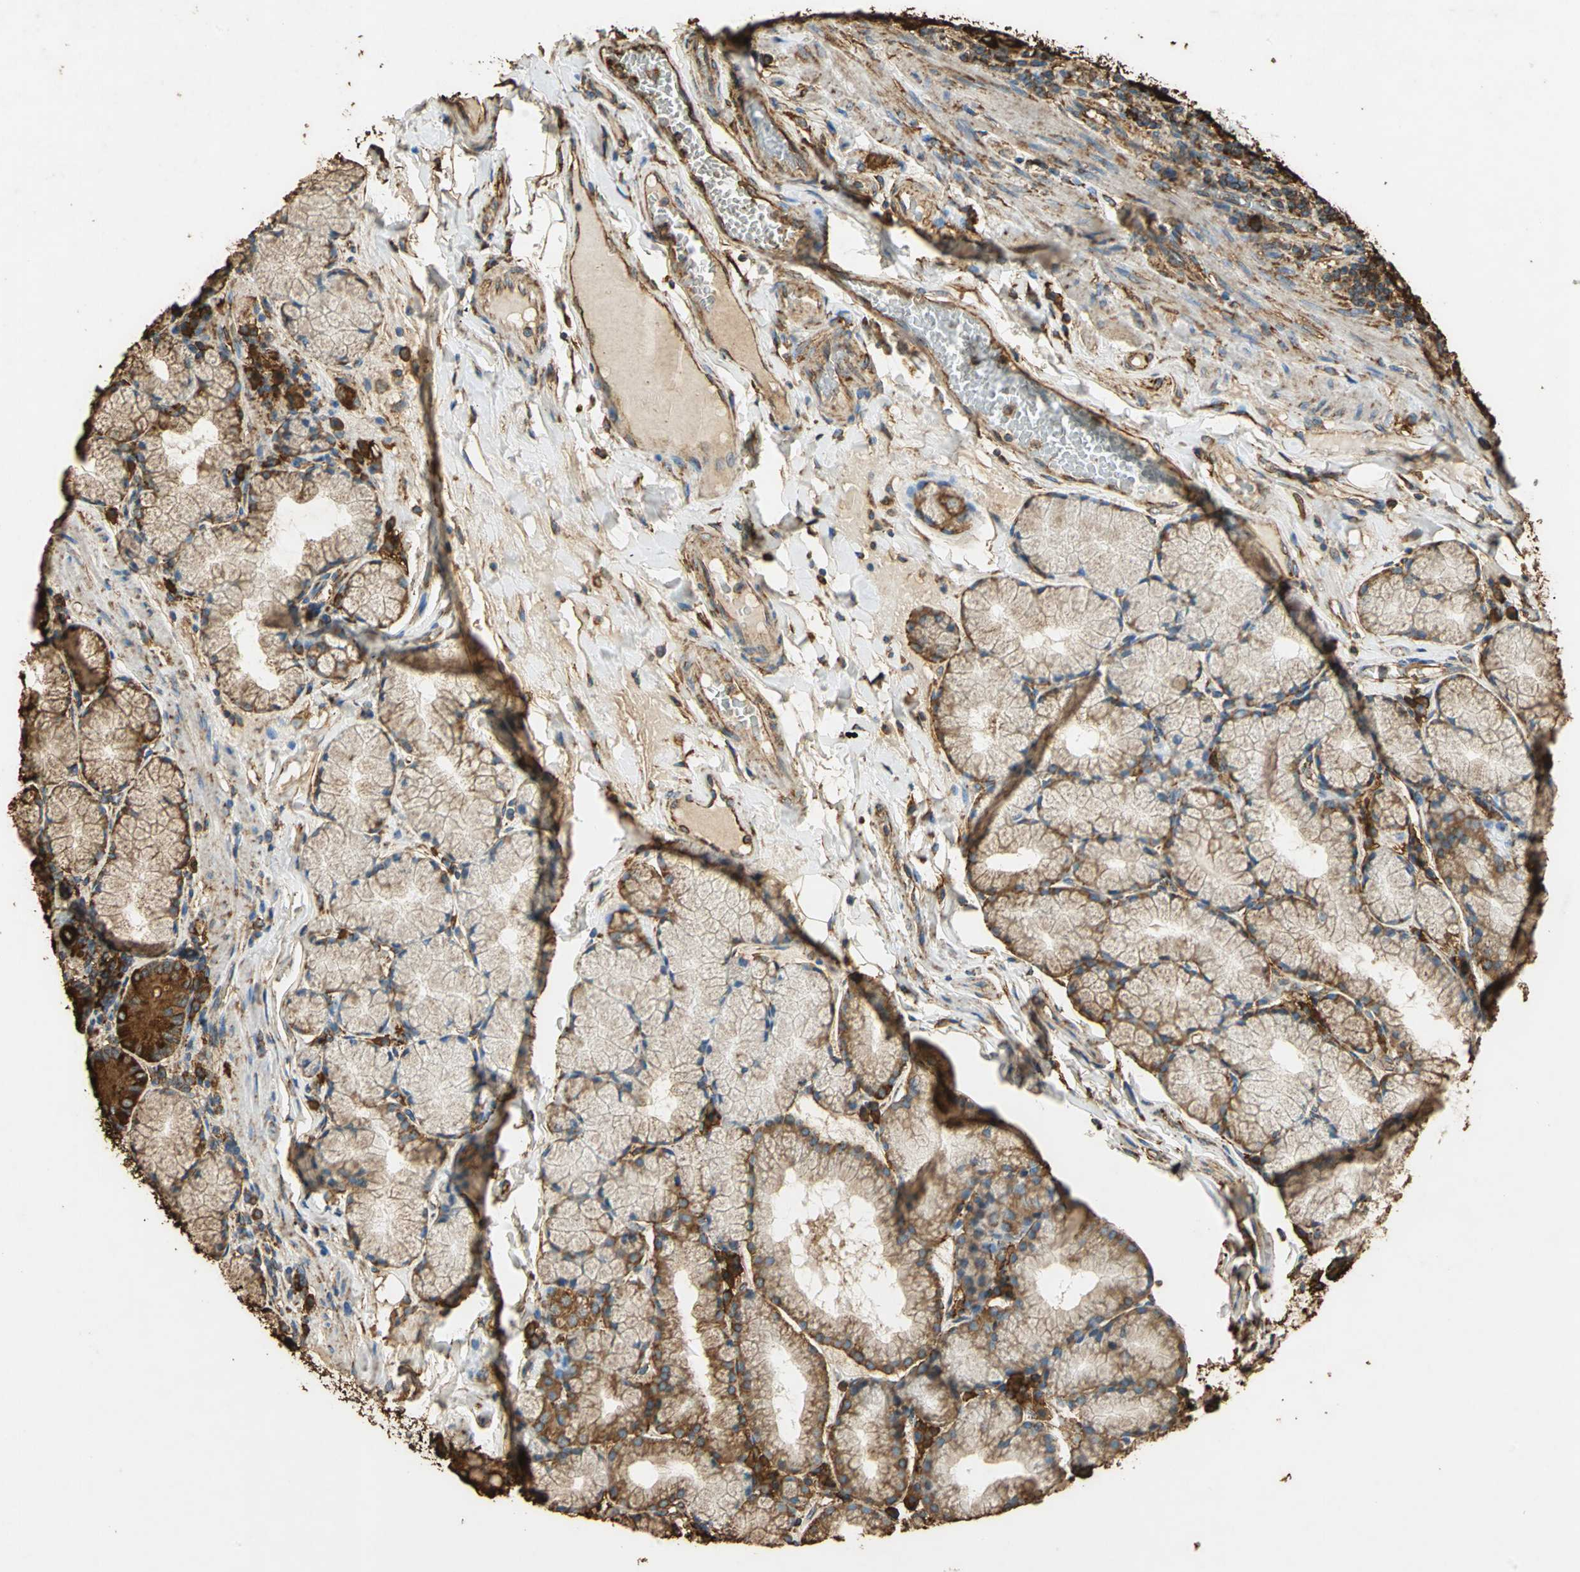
{"staining": {"intensity": "strong", "quantity": ">75%", "location": "cytoplasmic/membranous"}, "tissue": "duodenum", "cell_type": "Glandular cells", "image_type": "normal", "snomed": [{"axis": "morphology", "description": "Normal tissue, NOS"}, {"axis": "topography", "description": "Duodenum"}], "caption": "Protein staining reveals strong cytoplasmic/membranous expression in about >75% of glandular cells in benign duodenum.", "gene": "HSP90B1", "patient": {"sex": "male", "age": 50}}